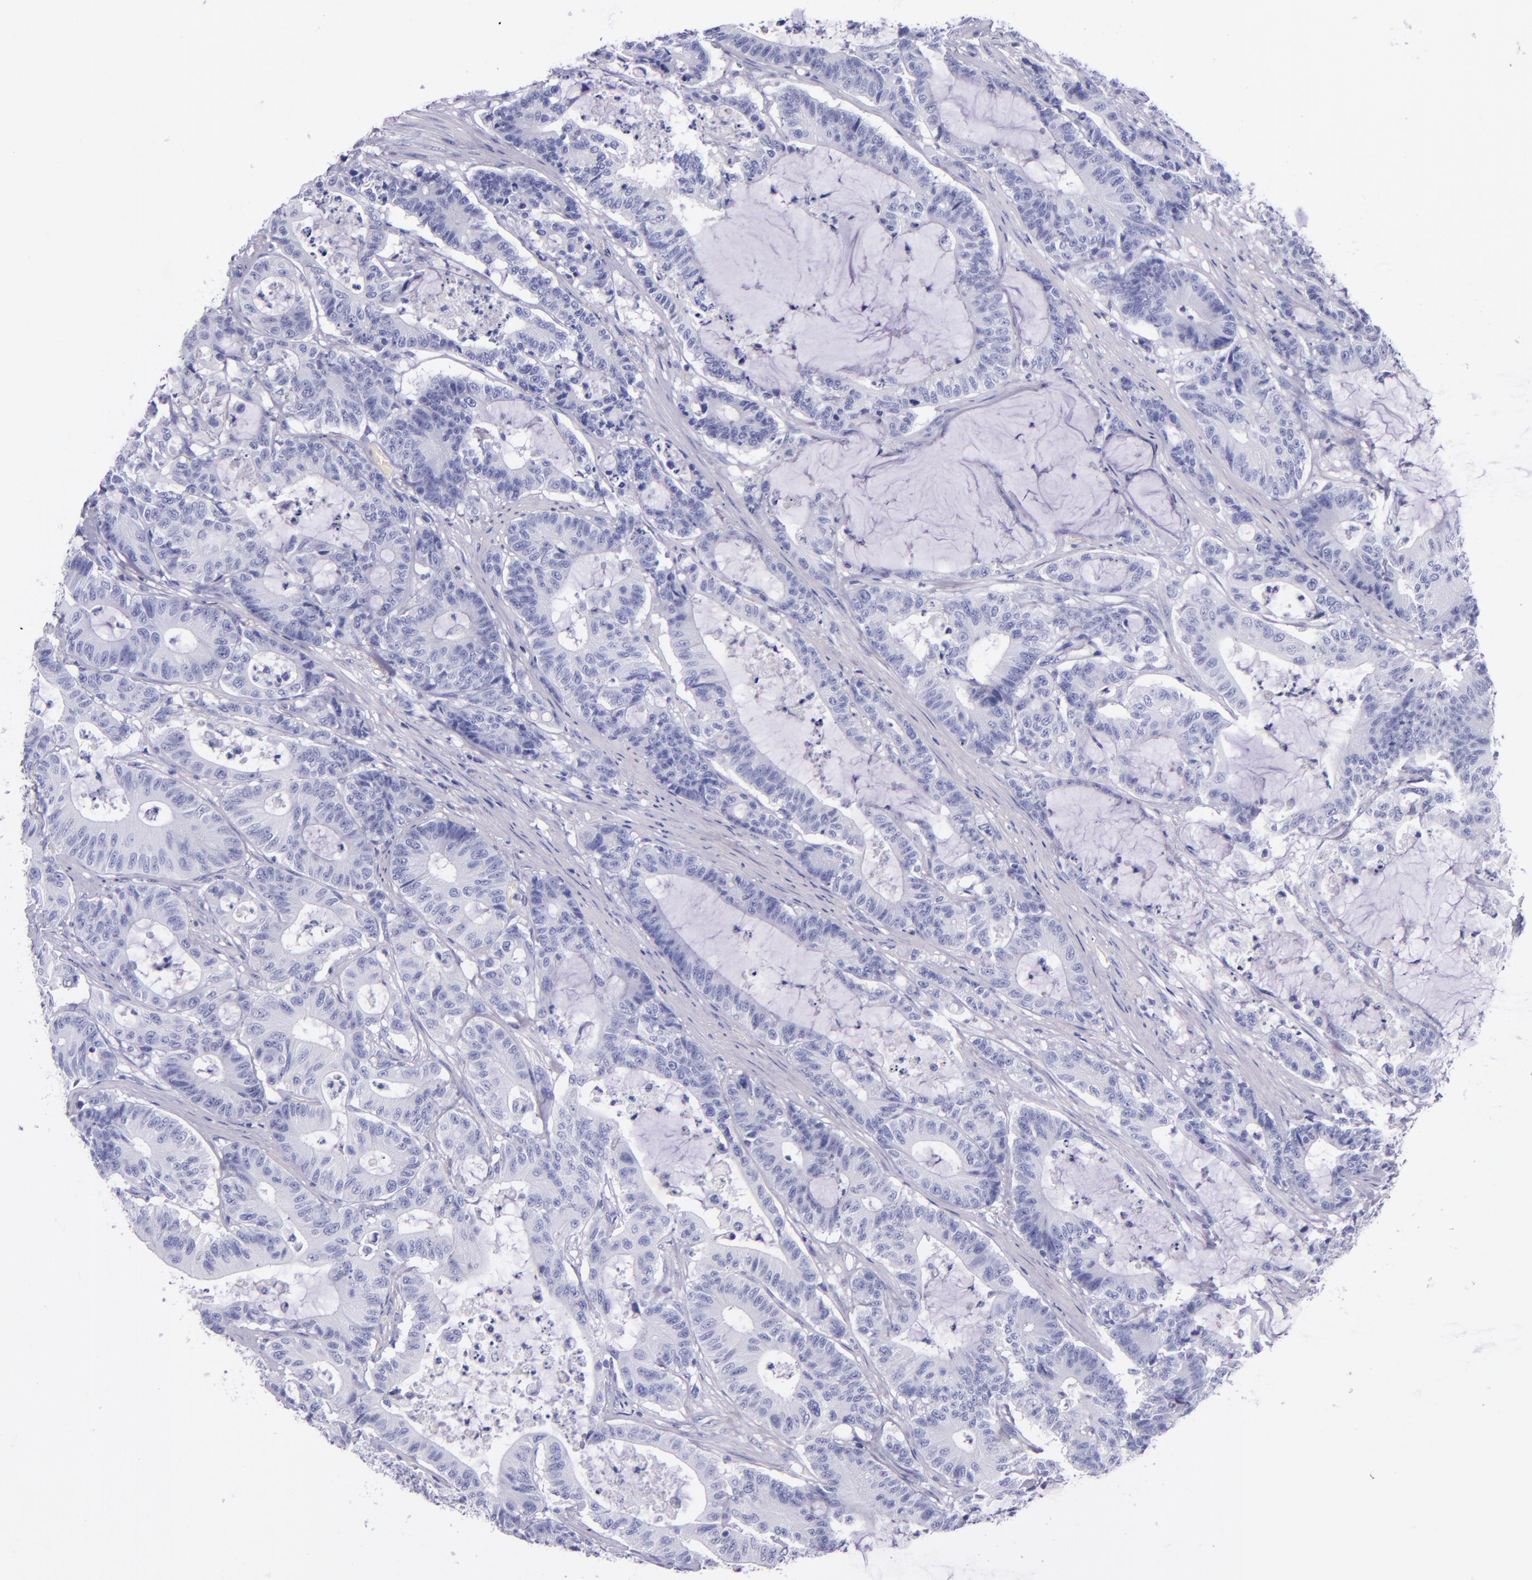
{"staining": {"intensity": "negative", "quantity": "none", "location": "none"}, "tissue": "colorectal cancer", "cell_type": "Tumor cells", "image_type": "cancer", "snomed": [{"axis": "morphology", "description": "Adenocarcinoma, NOS"}, {"axis": "topography", "description": "Colon"}], "caption": "DAB immunohistochemical staining of adenocarcinoma (colorectal) shows no significant staining in tumor cells.", "gene": "LAG3", "patient": {"sex": "female", "age": 84}}